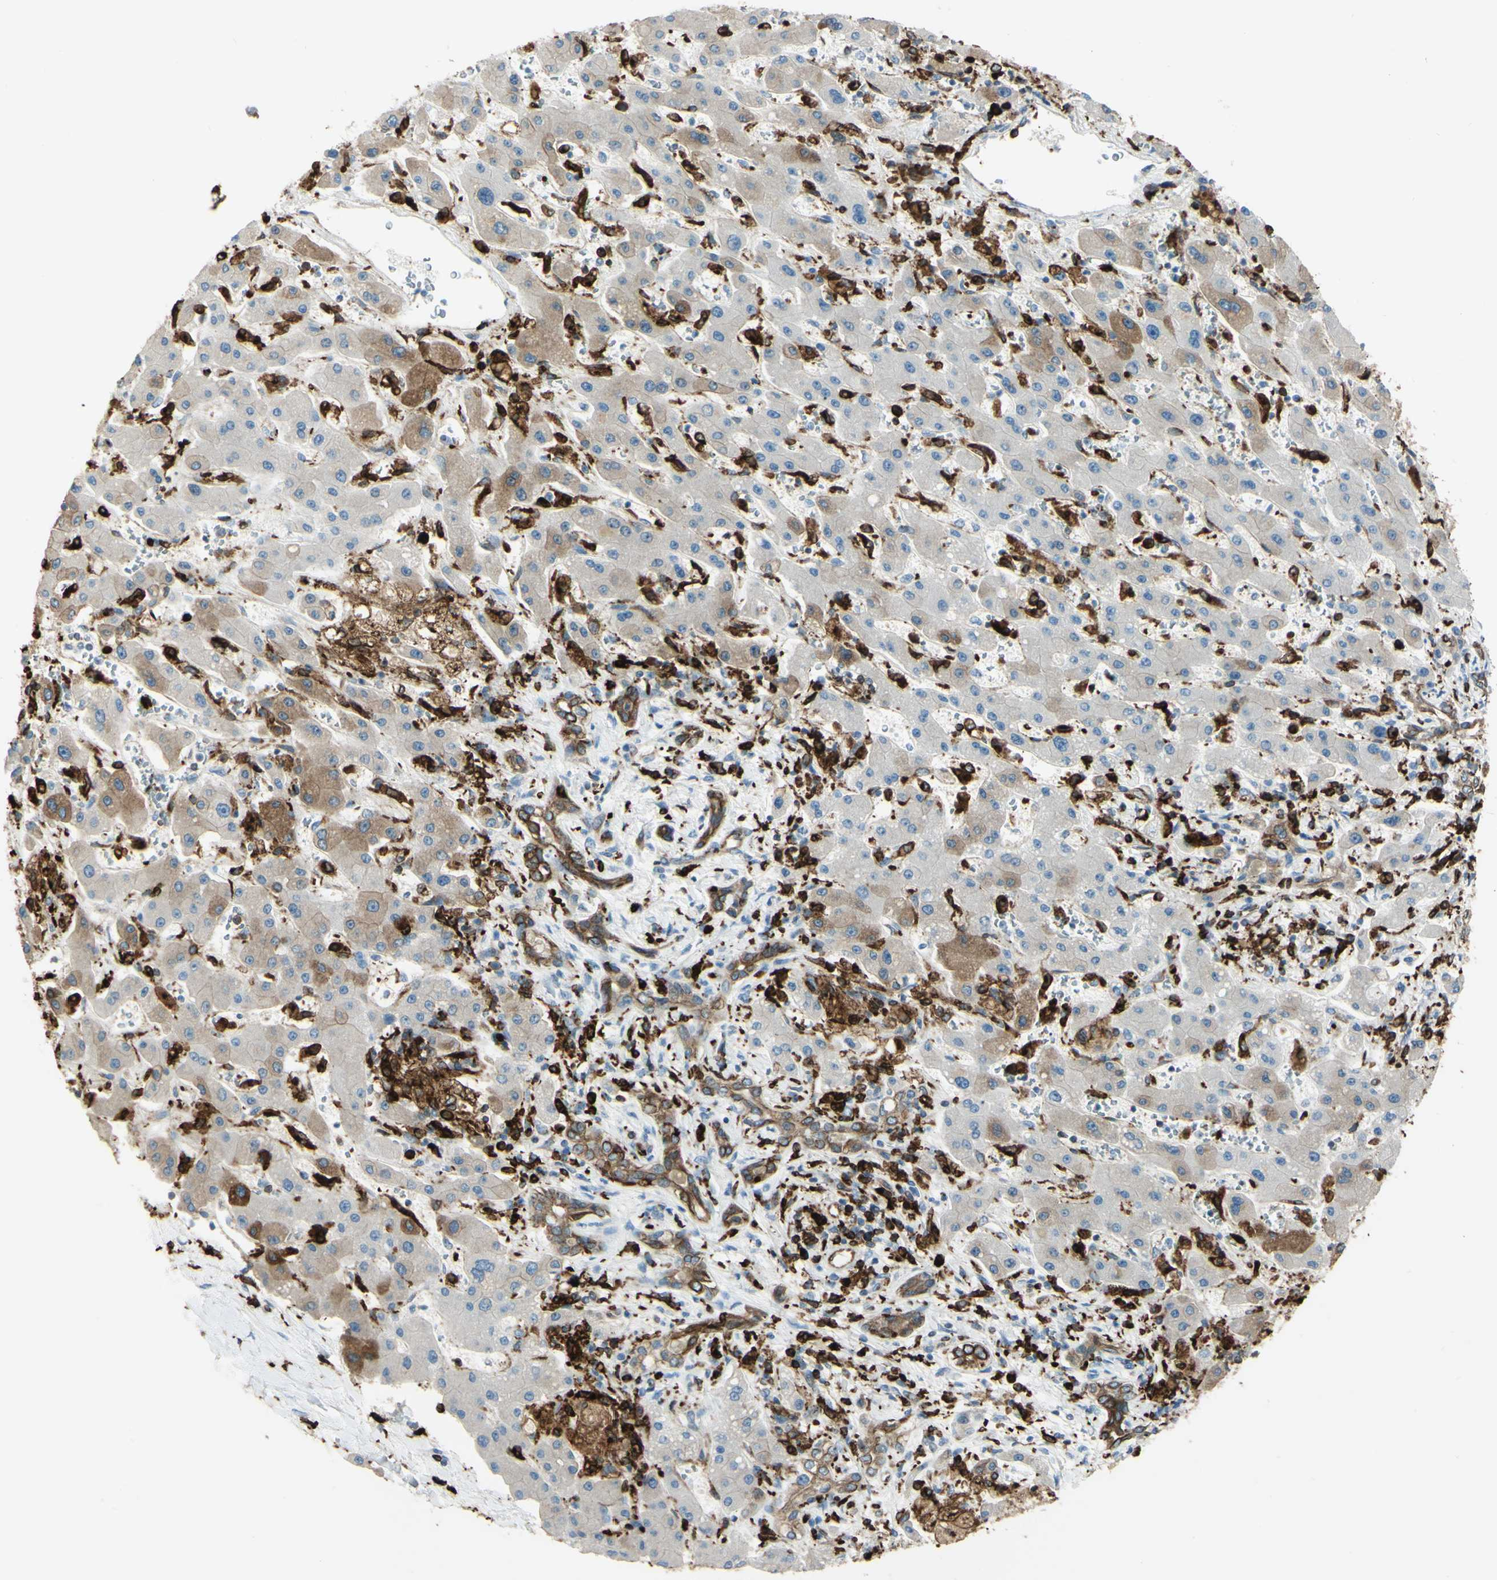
{"staining": {"intensity": "weak", "quantity": ">75%", "location": "cytoplasmic/membranous"}, "tissue": "liver cancer", "cell_type": "Tumor cells", "image_type": "cancer", "snomed": [{"axis": "morphology", "description": "Cholangiocarcinoma"}, {"axis": "topography", "description": "Liver"}], "caption": "Immunohistochemistry staining of liver cancer, which reveals low levels of weak cytoplasmic/membranous staining in about >75% of tumor cells indicating weak cytoplasmic/membranous protein staining. The staining was performed using DAB (brown) for protein detection and nuclei were counterstained in hematoxylin (blue).", "gene": "CD74", "patient": {"sex": "male", "age": 50}}